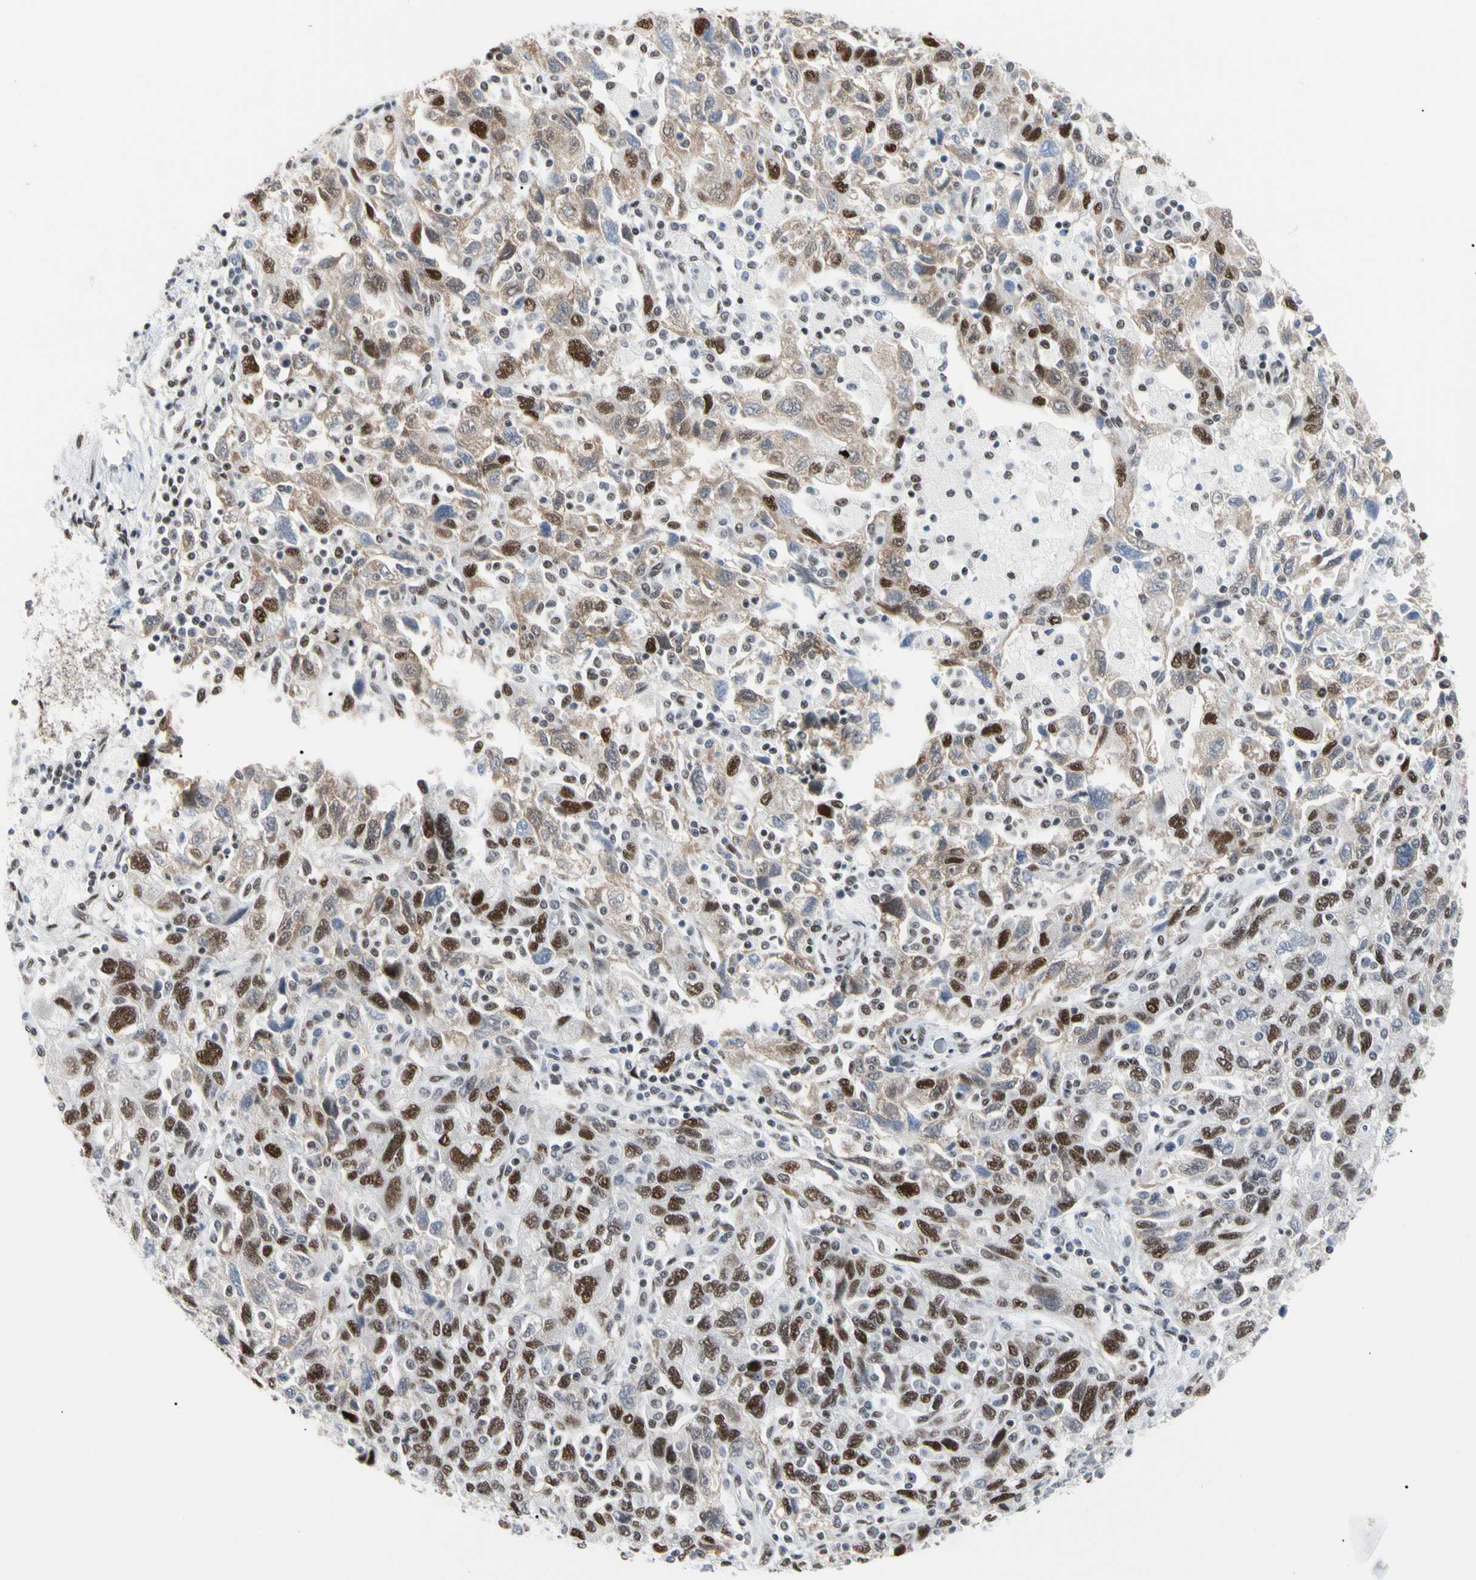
{"staining": {"intensity": "strong", "quantity": "25%-75%", "location": "cytoplasmic/membranous,nuclear"}, "tissue": "ovarian cancer", "cell_type": "Tumor cells", "image_type": "cancer", "snomed": [{"axis": "morphology", "description": "Carcinoma, NOS"}, {"axis": "morphology", "description": "Cystadenocarcinoma, serous, NOS"}, {"axis": "topography", "description": "Ovary"}], "caption": "Immunohistochemistry (IHC) image of neoplastic tissue: carcinoma (ovarian) stained using immunohistochemistry (IHC) displays high levels of strong protein expression localized specifically in the cytoplasmic/membranous and nuclear of tumor cells, appearing as a cytoplasmic/membranous and nuclear brown color.", "gene": "FAM98B", "patient": {"sex": "female", "age": 69}}